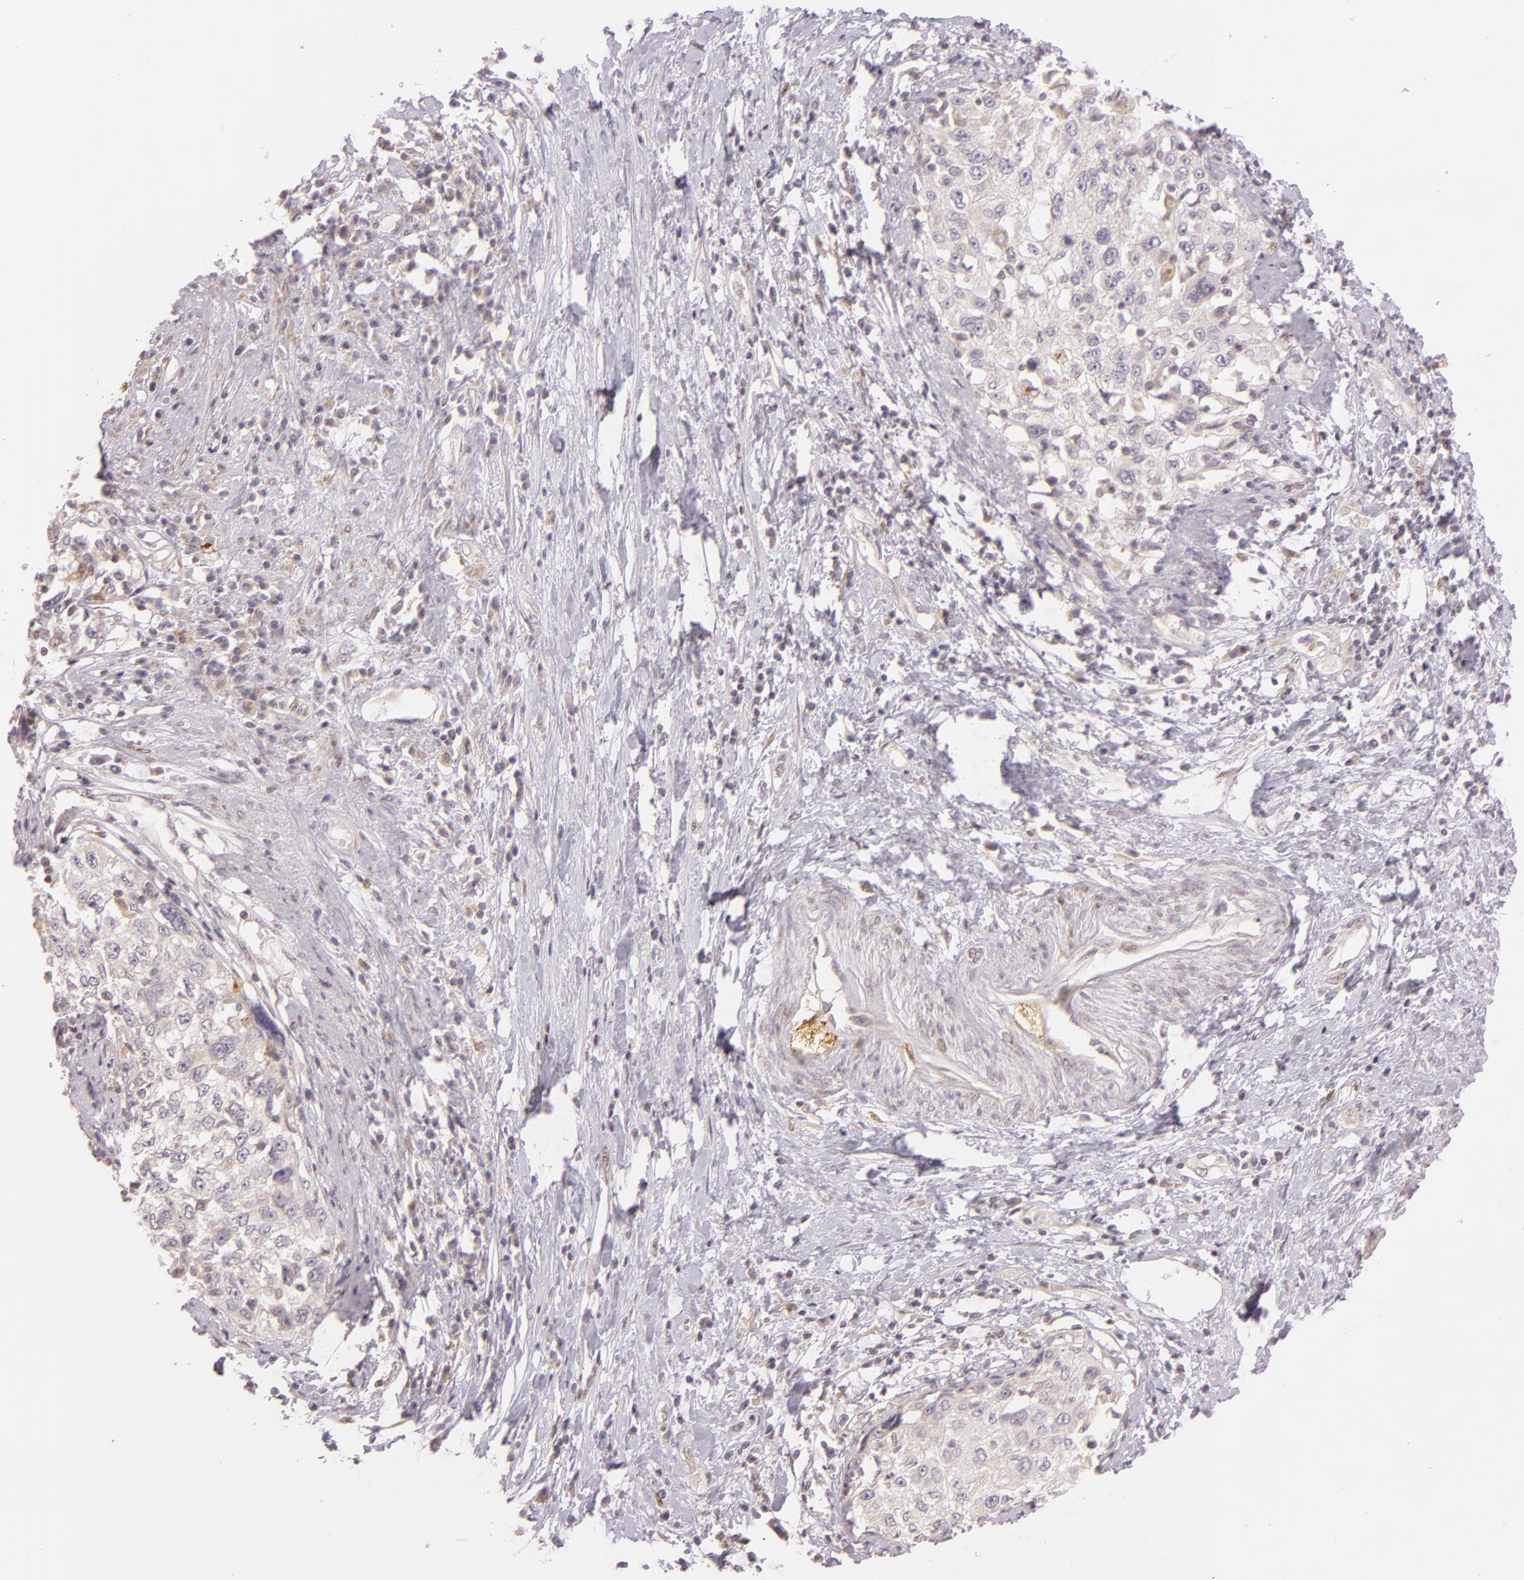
{"staining": {"intensity": "weak", "quantity": ">75%", "location": "cytoplasmic/membranous"}, "tissue": "cervical cancer", "cell_type": "Tumor cells", "image_type": "cancer", "snomed": [{"axis": "morphology", "description": "Squamous cell carcinoma, NOS"}, {"axis": "topography", "description": "Cervix"}], "caption": "Protein staining shows weak cytoplasmic/membranous positivity in about >75% of tumor cells in cervical squamous cell carcinoma.", "gene": "LGMN", "patient": {"sex": "female", "age": 57}}